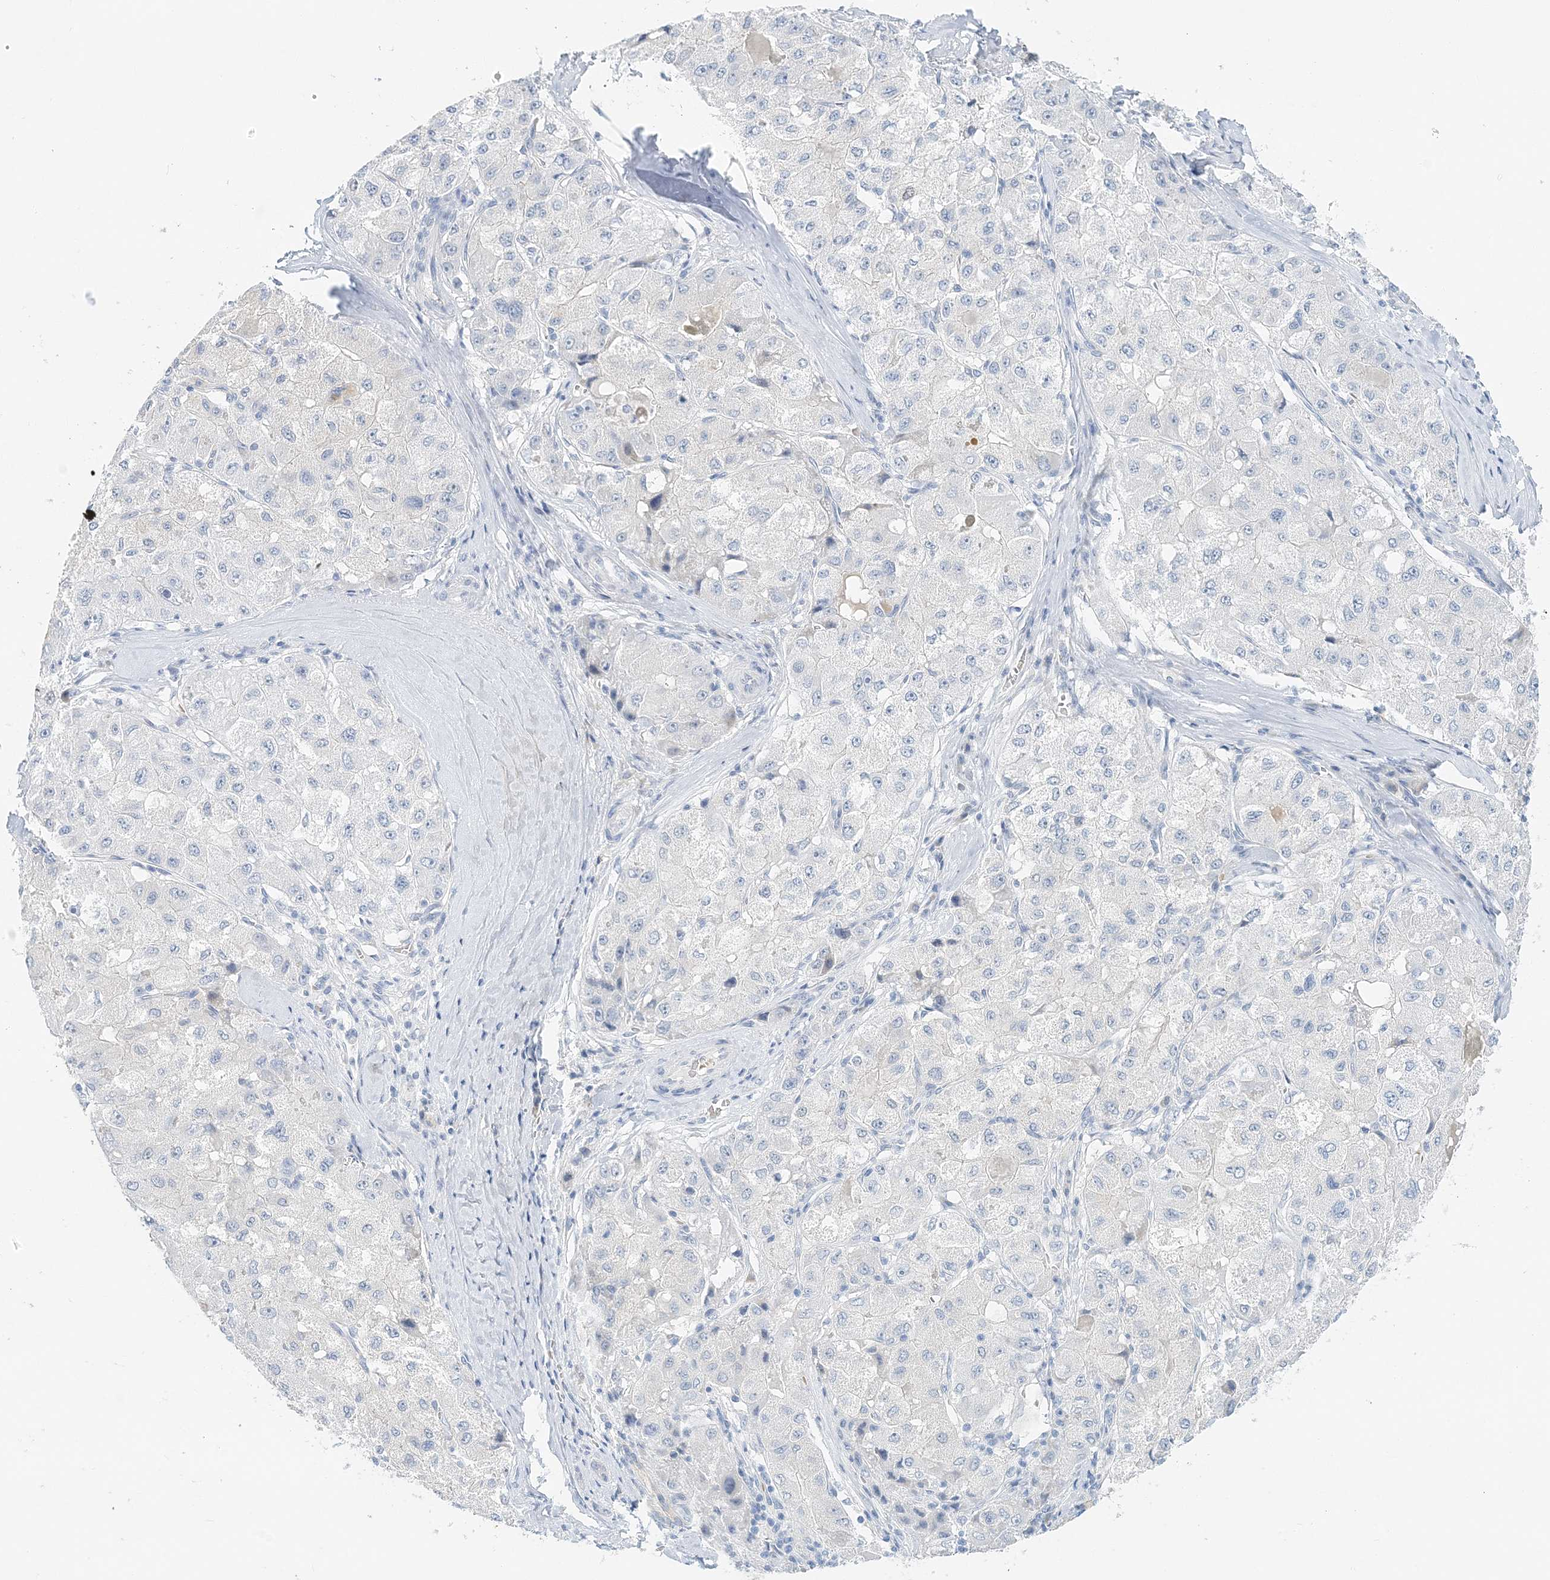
{"staining": {"intensity": "negative", "quantity": "none", "location": "none"}, "tissue": "liver cancer", "cell_type": "Tumor cells", "image_type": "cancer", "snomed": [{"axis": "morphology", "description": "Carcinoma, Hepatocellular, NOS"}, {"axis": "topography", "description": "Liver"}], "caption": "IHC of human liver cancer (hepatocellular carcinoma) exhibits no positivity in tumor cells.", "gene": "VILL", "patient": {"sex": "male", "age": 80}}